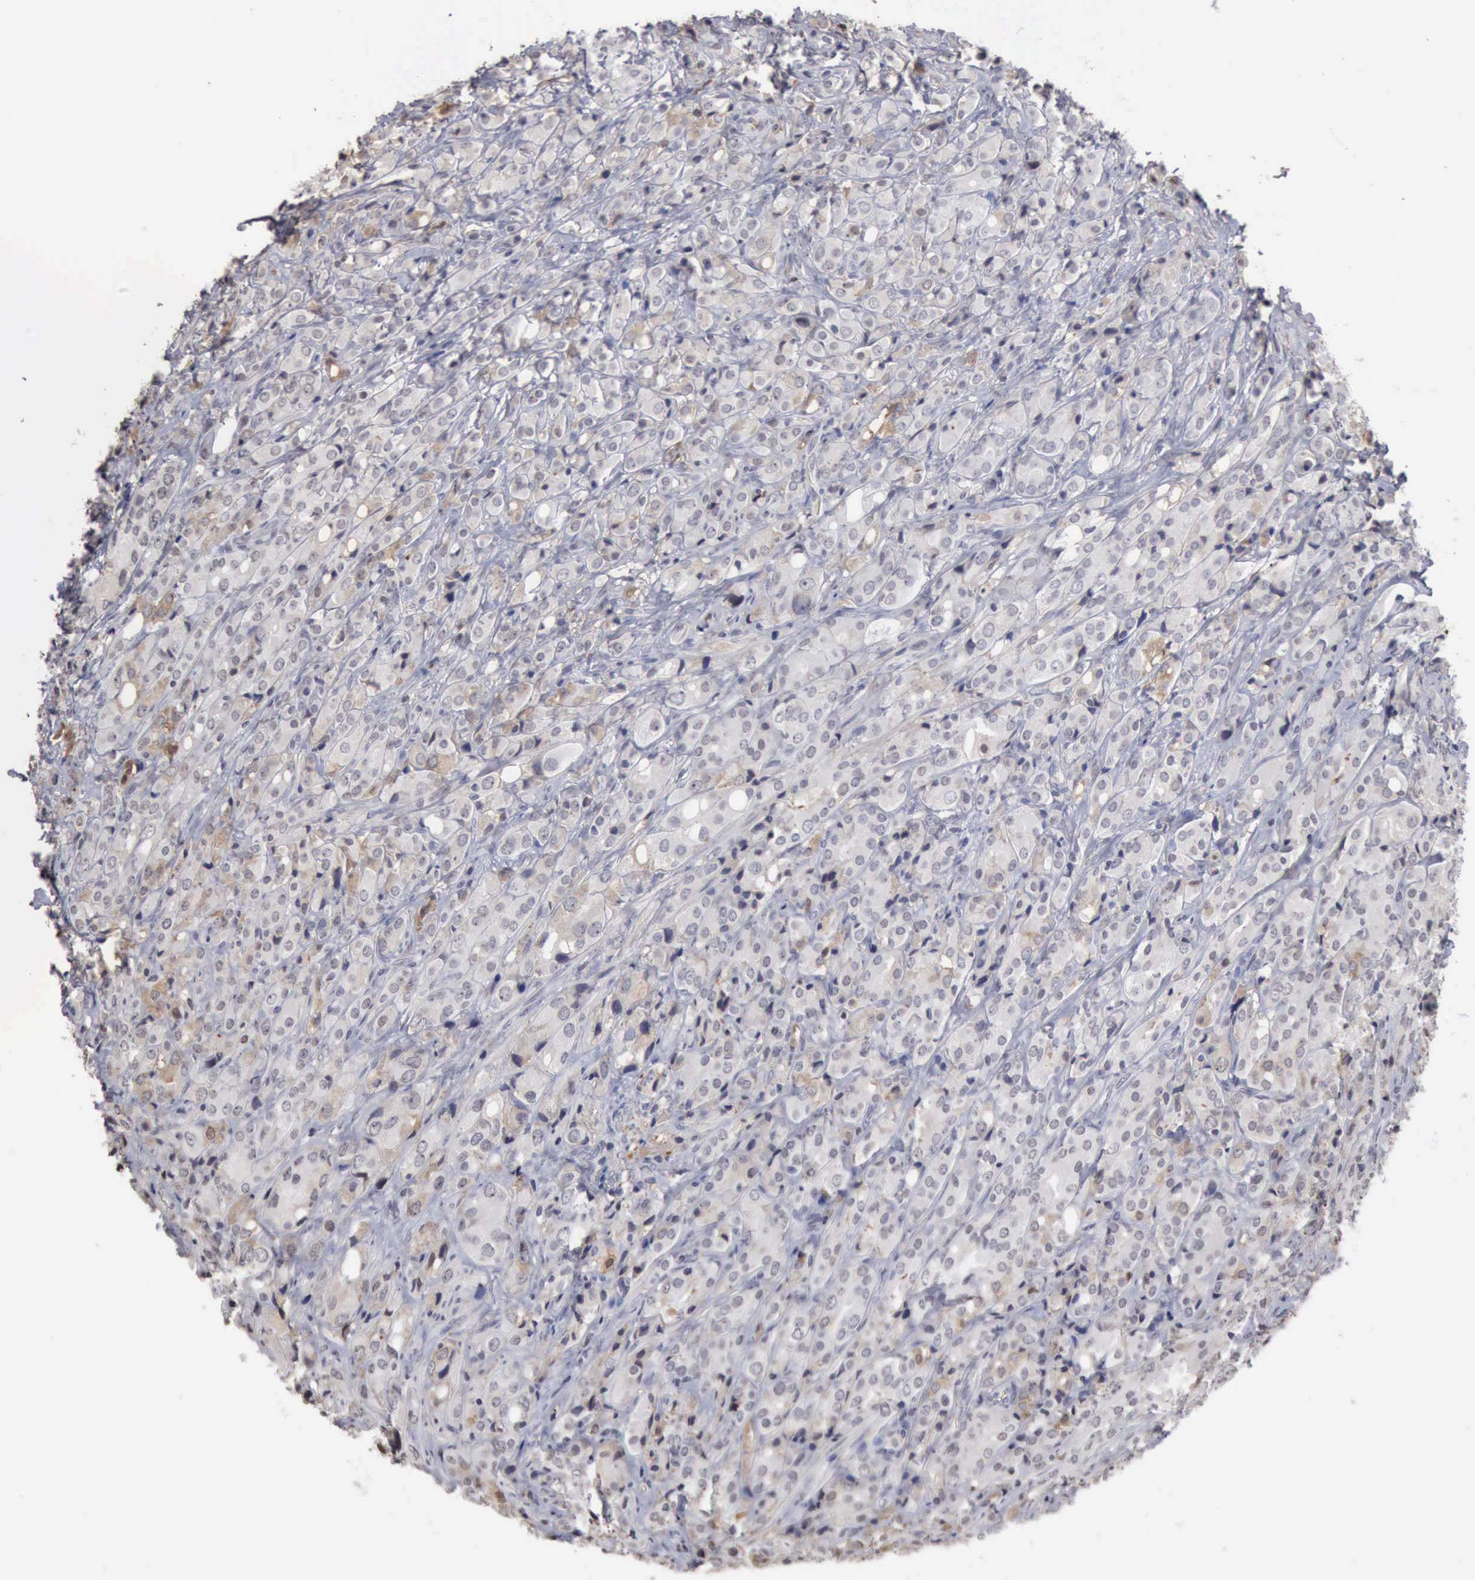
{"staining": {"intensity": "weak", "quantity": "<25%", "location": "nuclear"}, "tissue": "prostate cancer", "cell_type": "Tumor cells", "image_type": "cancer", "snomed": [{"axis": "morphology", "description": "Adenocarcinoma, High grade"}, {"axis": "topography", "description": "Prostate"}], "caption": "Protein analysis of prostate cancer (adenocarcinoma (high-grade)) shows no significant expression in tumor cells.", "gene": "SERPINA1", "patient": {"sex": "male", "age": 68}}